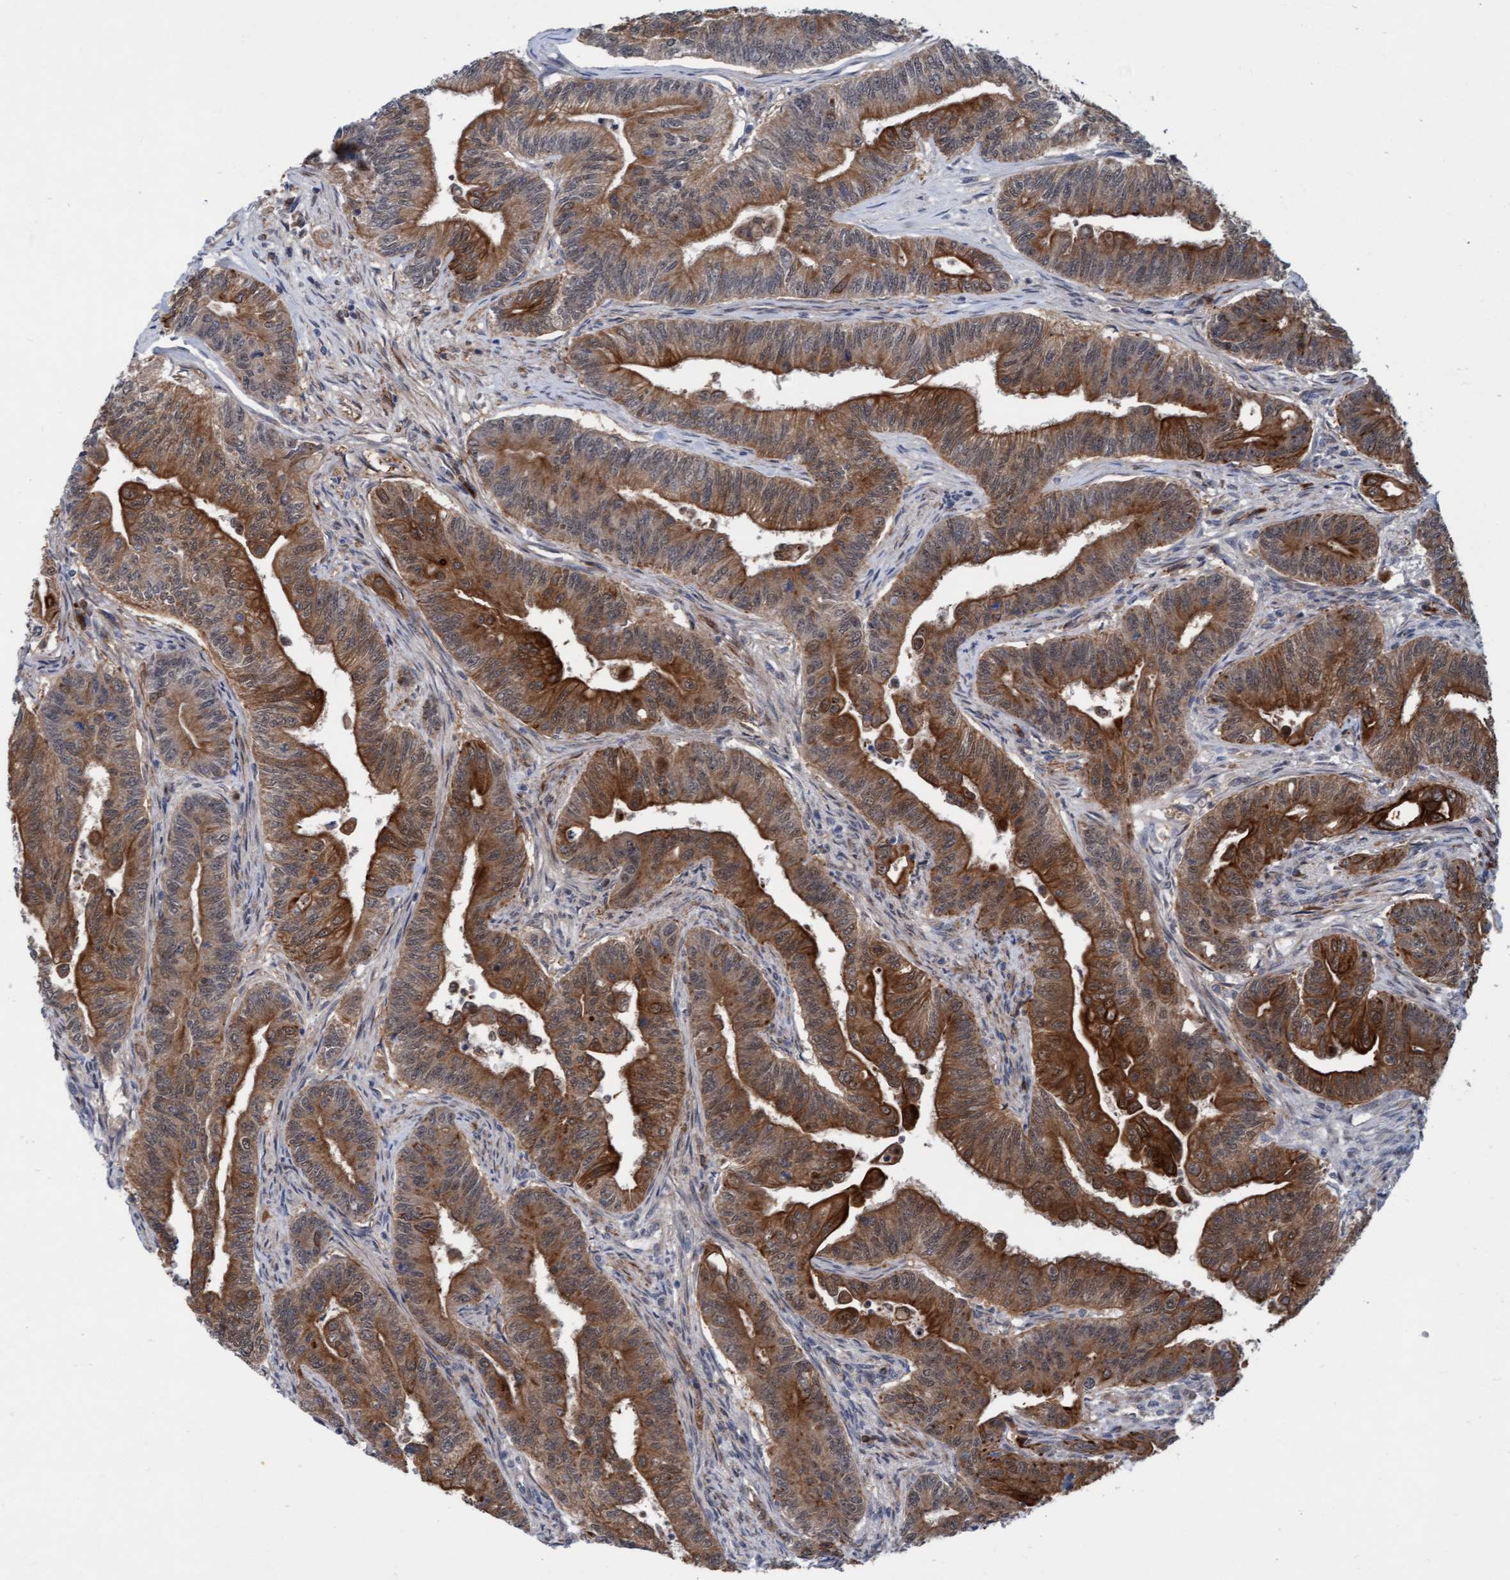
{"staining": {"intensity": "moderate", "quantity": ">75%", "location": "cytoplasmic/membranous"}, "tissue": "colorectal cancer", "cell_type": "Tumor cells", "image_type": "cancer", "snomed": [{"axis": "morphology", "description": "Adenoma, NOS"}, {"axis": "morphology", "description": "Adenocarcinoma, NOS"}, {"axis": "topography", "description": "Colon"}], "caption": "Colorectal adenocarcinoma stained for a protein (brown) reveals moderate cytoplasmic/membranous positive positivity in about >75% of tumor cells.", "gene": "RAP1GAP2", "patient": {"sex": "male", "age": 79}}